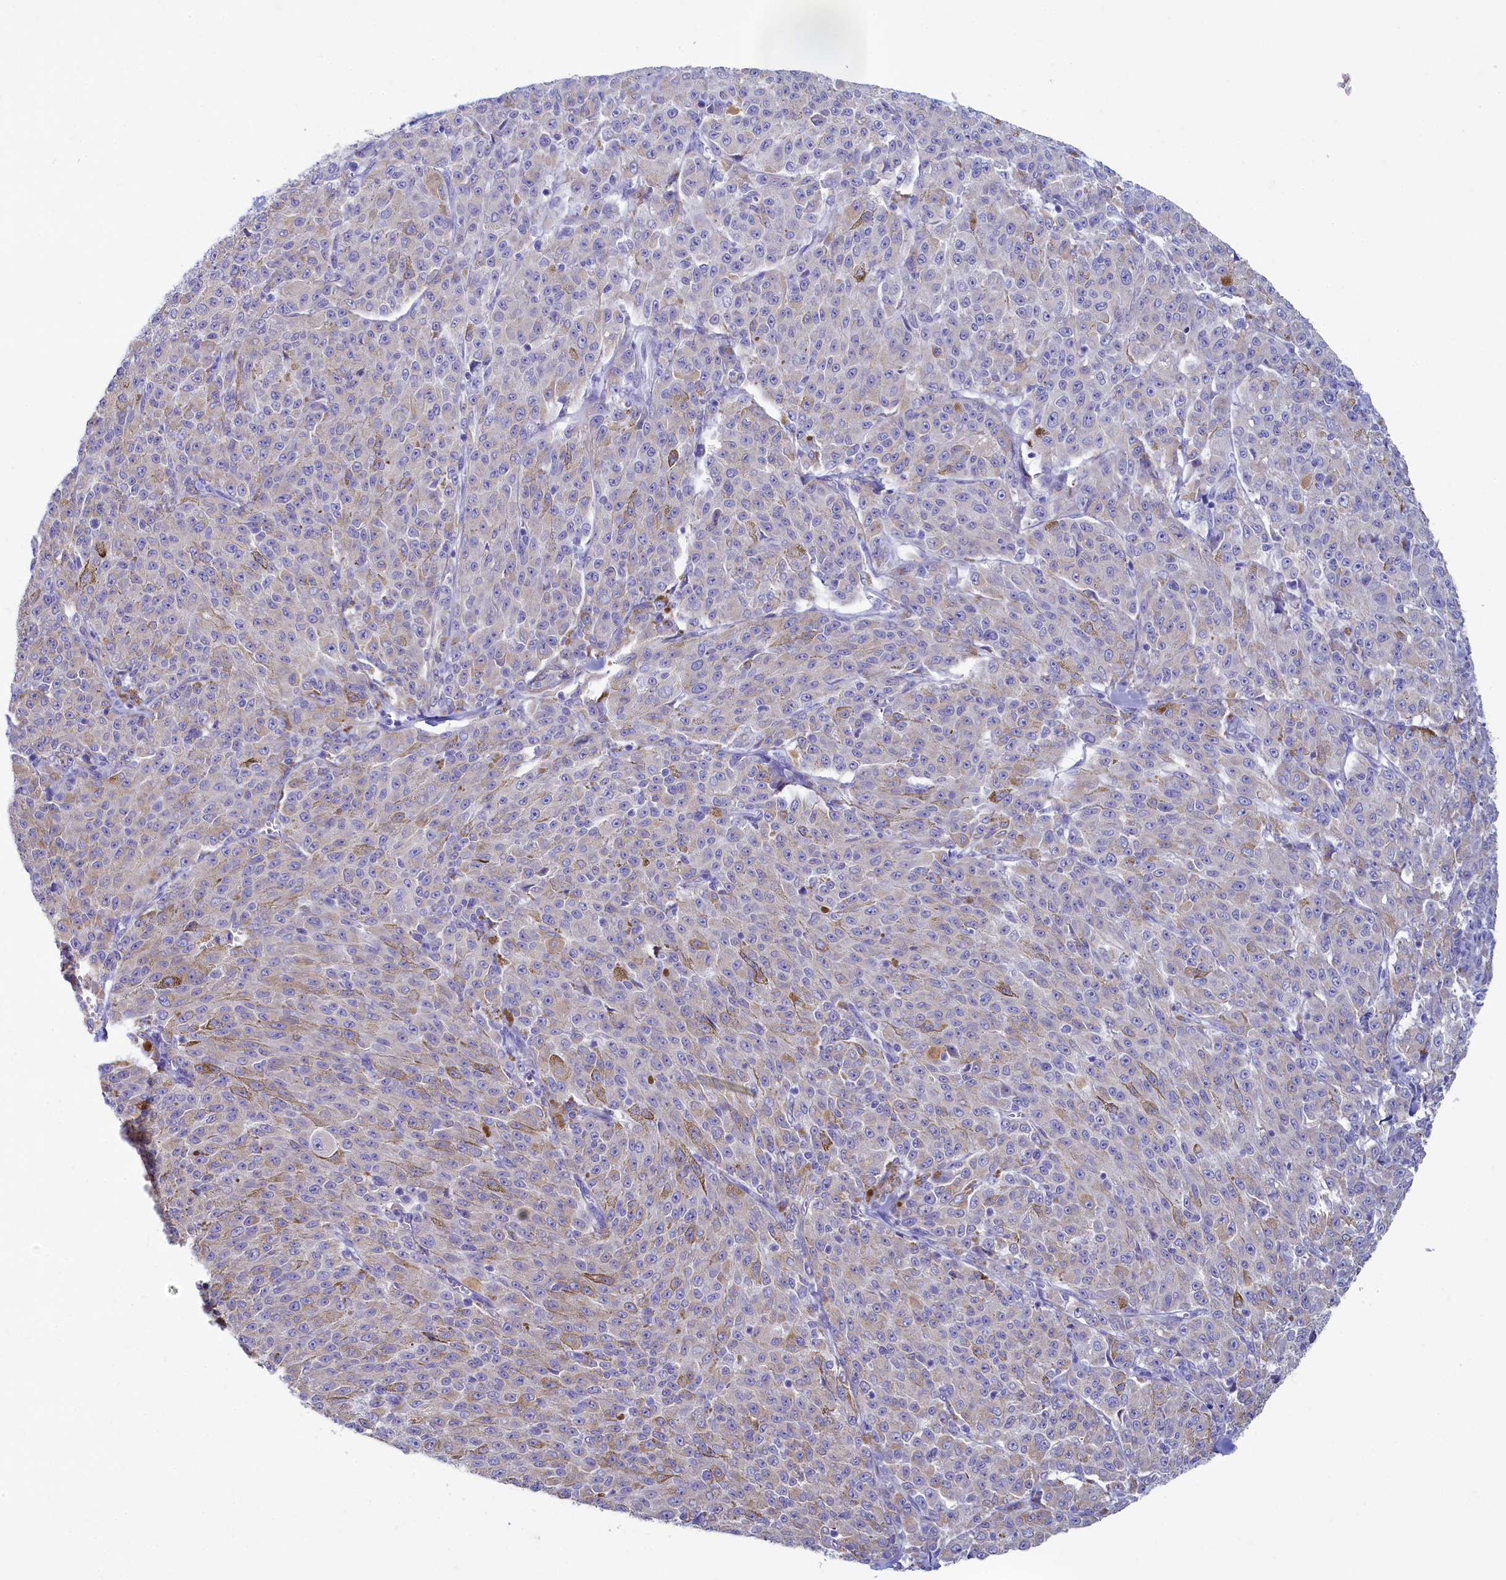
{"staining": {"intensity": "negative", "quantity": "none", "location": "none"}, "tissue": "melanoma", "cell_type": "Tumor cells", "image_type": "cancer", "snomed": [{"axis": "morphology", "description": "Malignant melanoma, NOS"}, {"axis": "topography", "description": "Skin"}], "caption": "Melanoma stained for a protein using immunohistochemistry shows no positivity tumor cells.", "gene": "SKA3", "patient": {"sex": "female", "age": 52}}